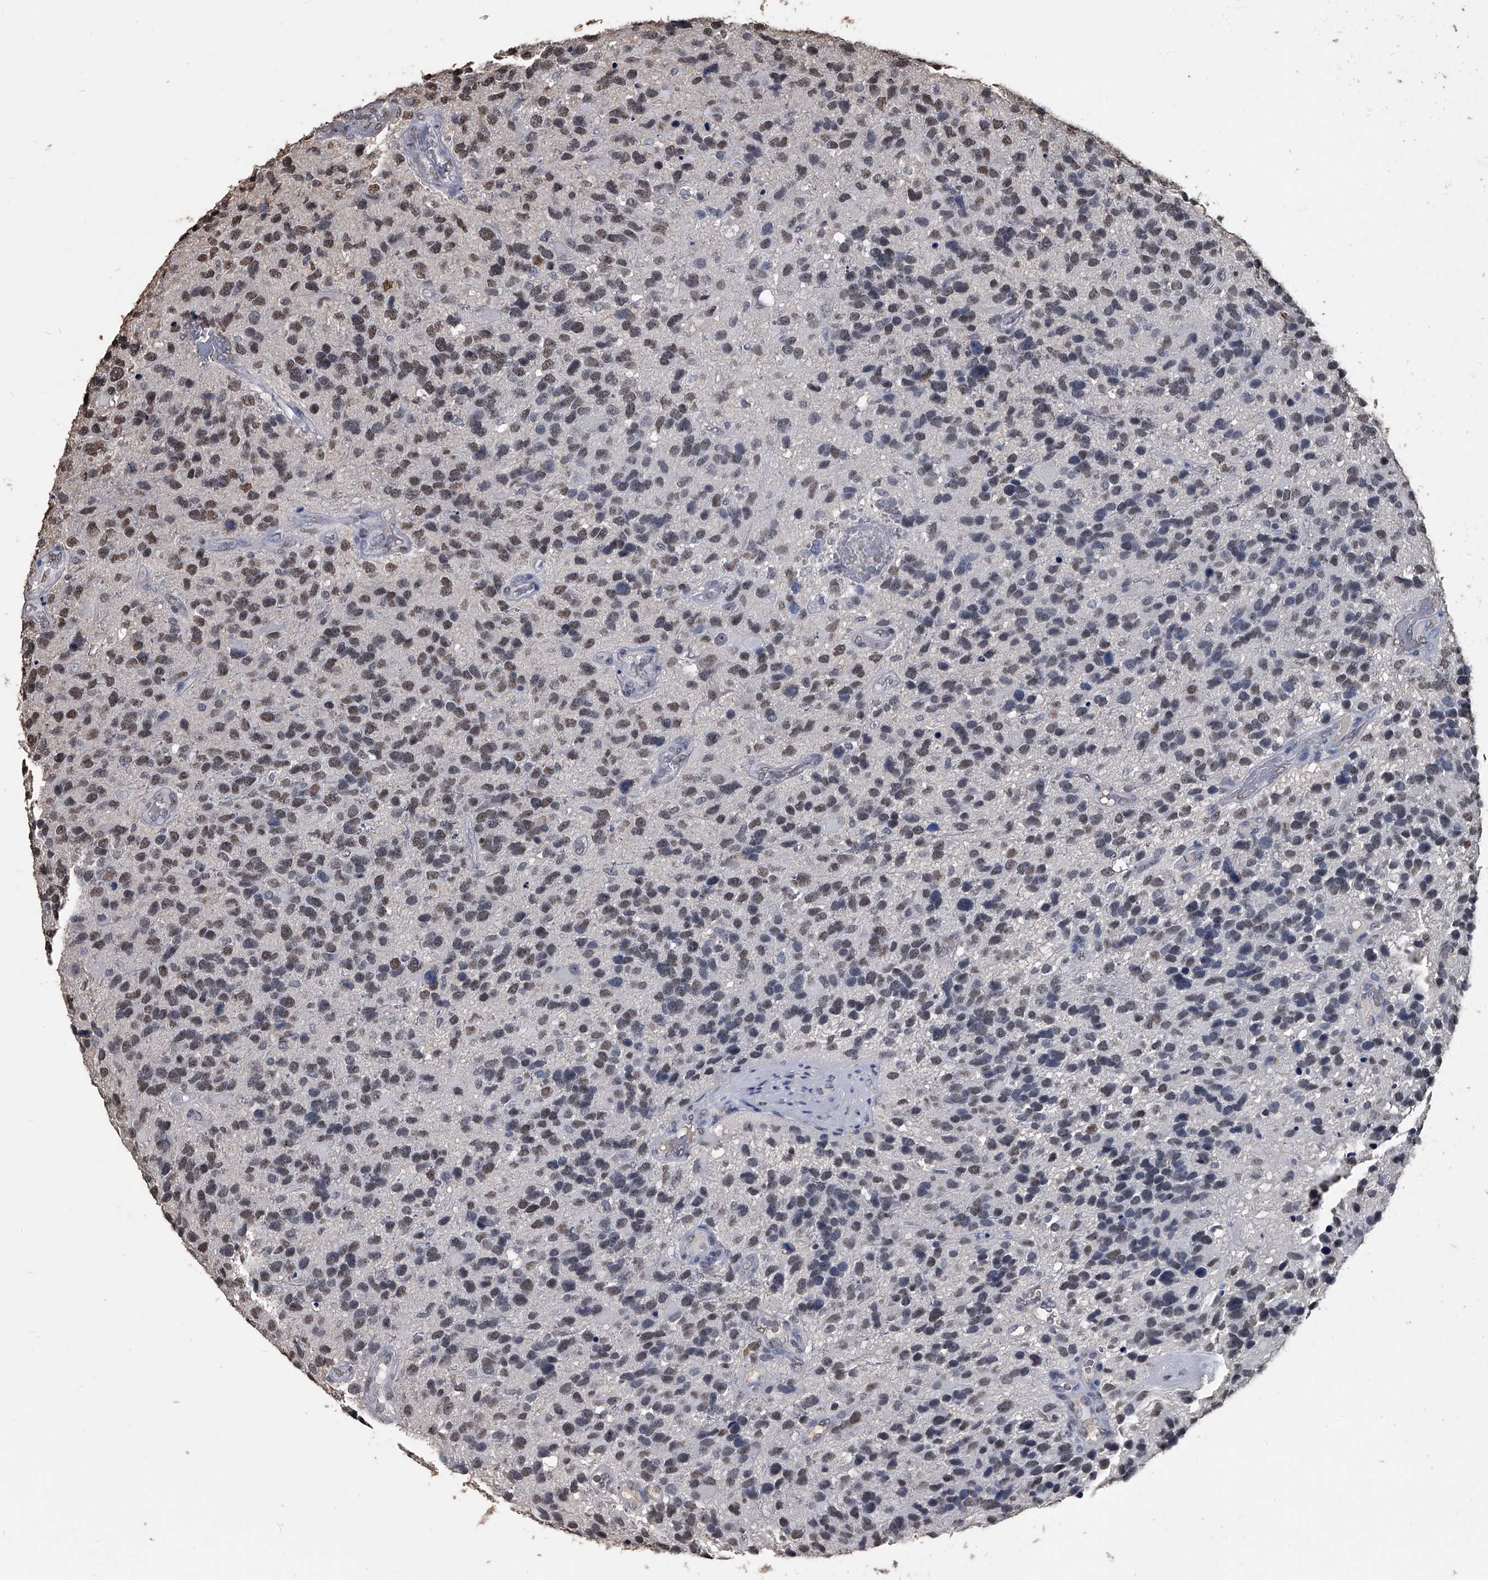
{"staining": {"intensity": "moderate", "quantity": "25%-75%", "location": "nuclear"}, "tissue": "glioma", "cell_type": "Tumor cells", "image_type": "cancer", "snomed": [{"axis": "morphology", "description": "Glioma, malignant, High grade"}, {"axis": "topography", "description": "Brain"}], "caption": "The micrograph displays a brown stain indicating the presence of a protein in the nuclear of tumor cells in glioma.", "gene": "MATR3", "patient": {"sex": "female", "age": 58}}